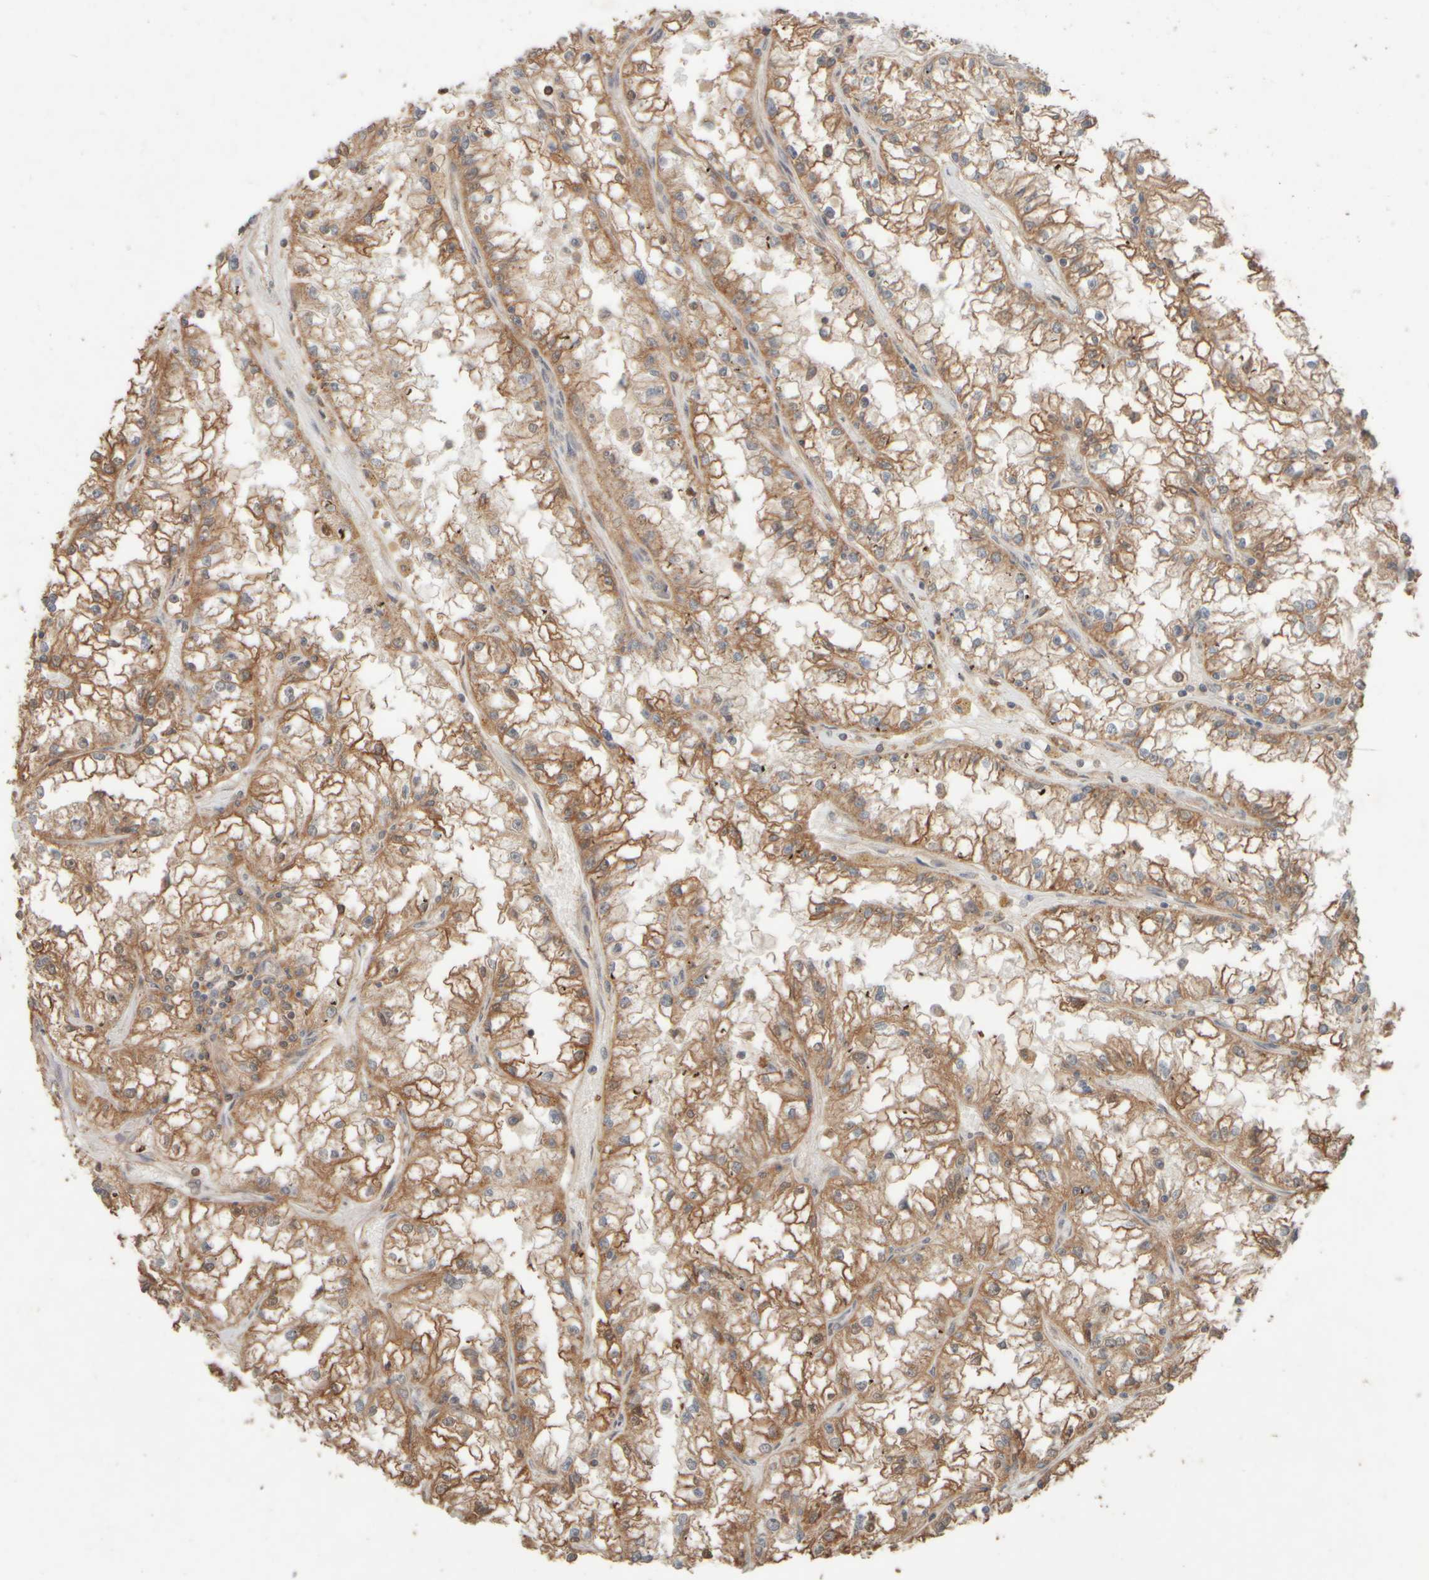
{"staining": {"intensity": "moderate", "quantity": ">75%", "location": "cytoplasmic/membranous"}, "tissue": "renal cancer", "cell_type": "Tumor cells", "image_type": "cancer", "snomed": [{"axis": "morphology", "description": "Adenocarcinoma, NOS"}, {"axis": "topography", "description": "Kidney"}], "caption": "Protein expression analysis of human adenocarcinoma (renal) reveals moderate cytoplasmic/membranous staining in about >75% of tumor cells.", "gene": "EIF2B3", "patient": {"sex": "male", "age": 56}}